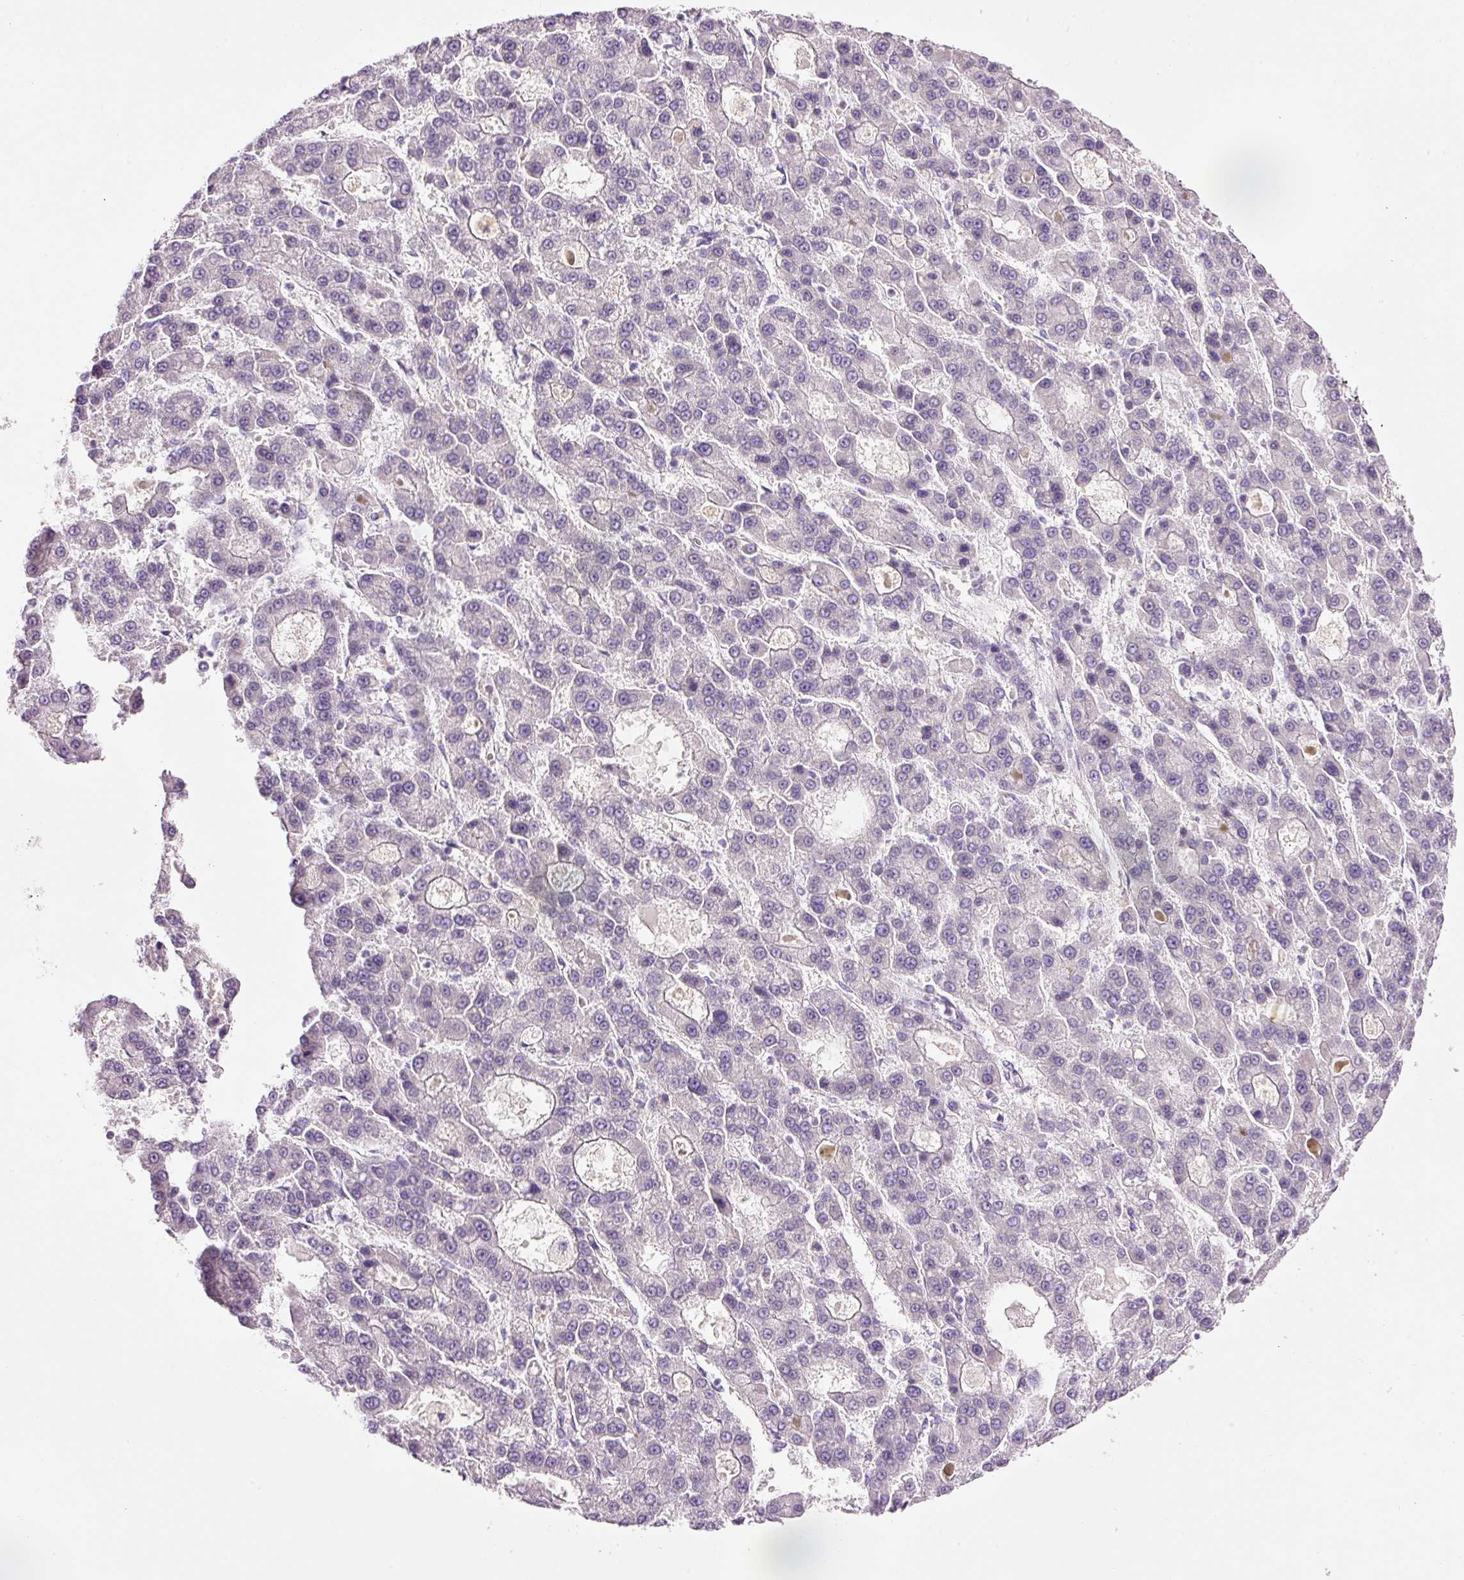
{"staining": {"intensity": "negative", "quantity": "none", "location": "none"}, "tissue": "liver cancer", "cell_type": "Tumor cells", "image_type": "cancer", "snomed": [{"axis": "morphology", "description": "Carcinoma, Hepatocellular, NOS"}, {"axis": "topography", "description": "Liver"}], "caption": "Immunohistochemical staining of human hepatocellular carcinoma (liver) demonstrates no significant staining in tumor cells.", "gene": "CARD16", "patient": {"sex": "male", "age": 70}}